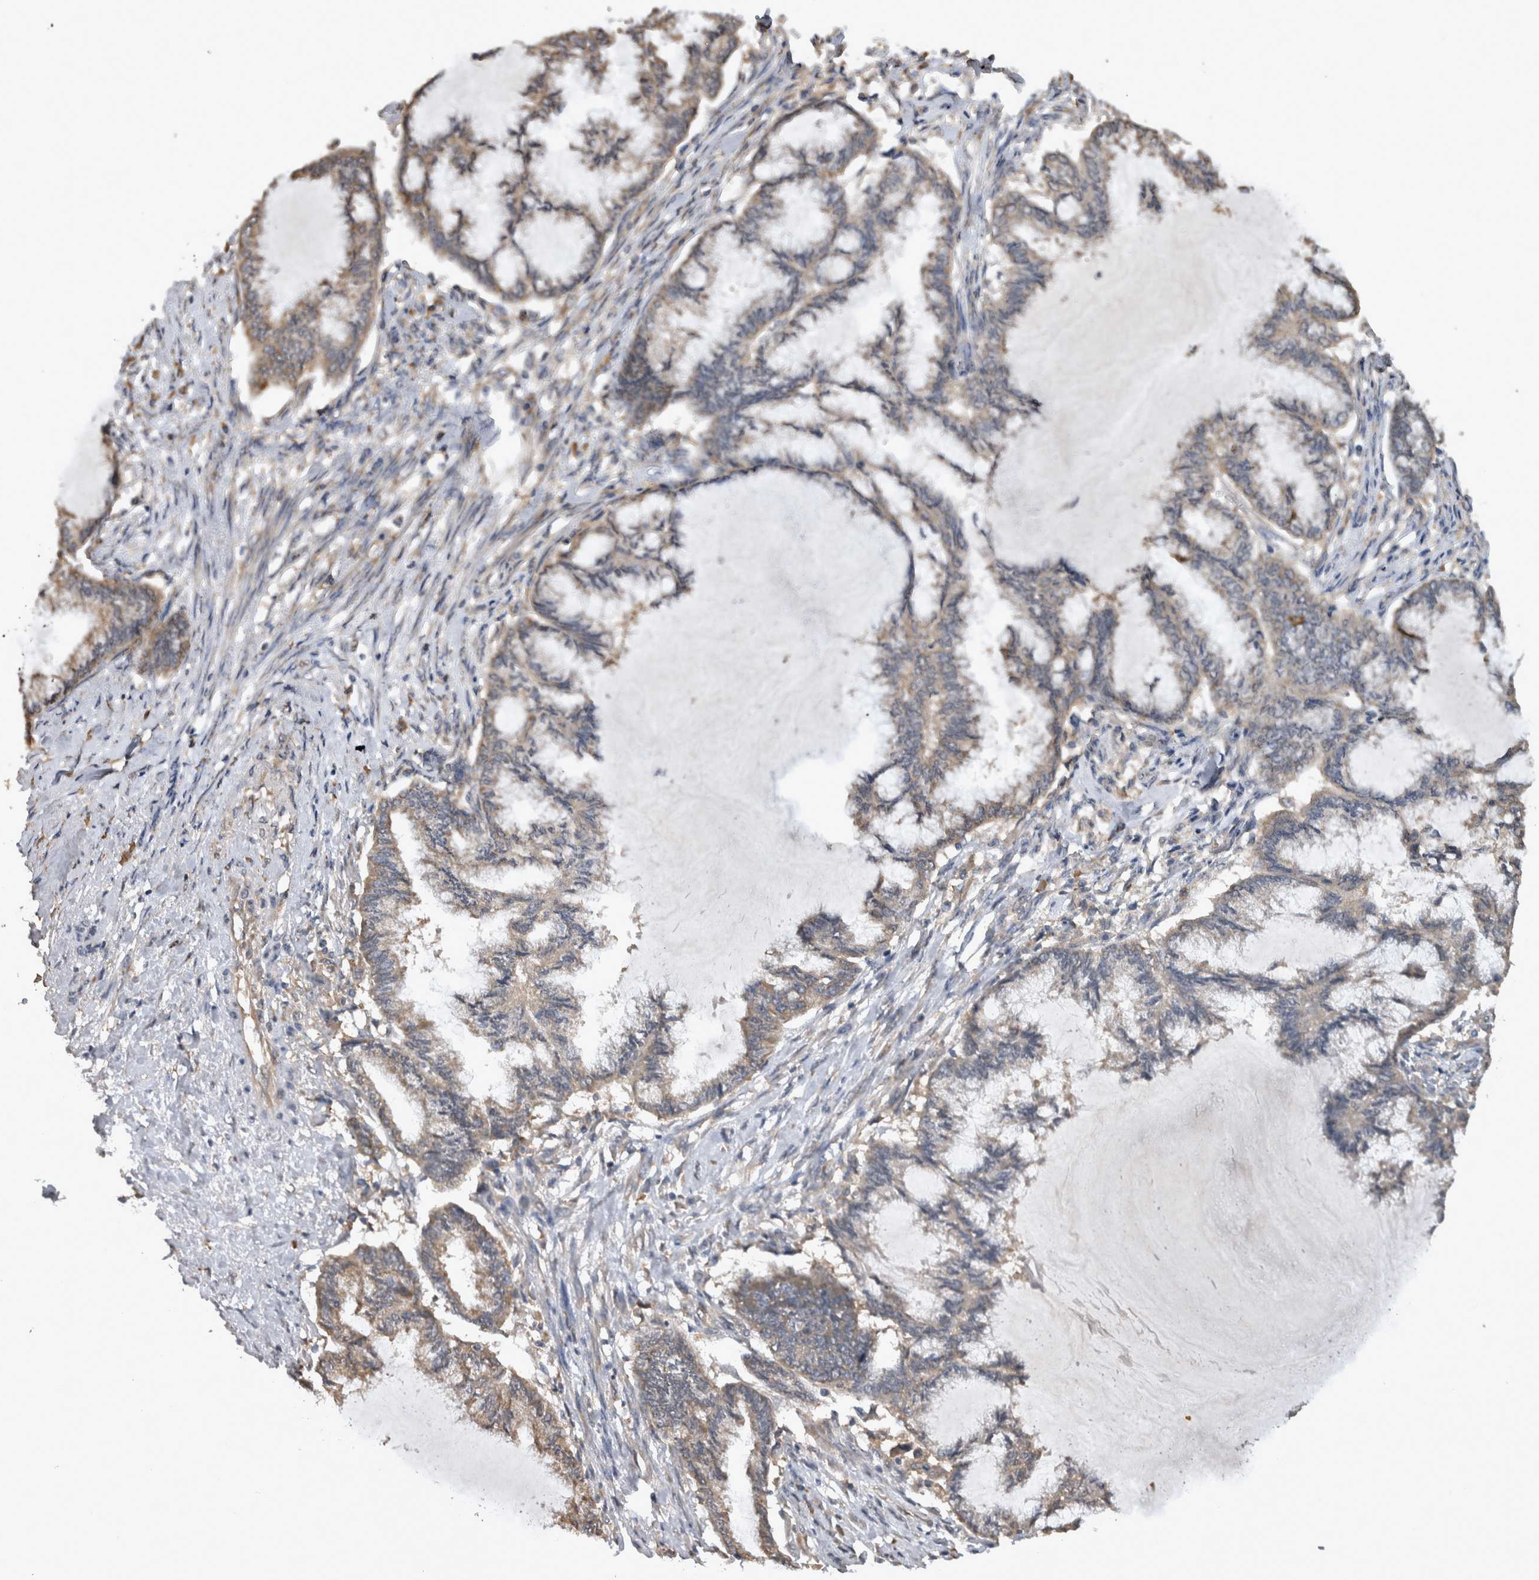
{"staining": {"intensity": "weak", "quantity": "25%-75%", "location": "cytoplasmic/membranous"}, "tissue": "endometrial cancer", "cell_type": "Tumor cells", "image_type": "cancer", "snomed": [{"axis": "morphology", "description": "Adenocarcinoma, NOS"}, {"axis": "topography", "description": "Endometrium"}], "caption": "Immunohistochemistry (IHC) (DAB) staining of human endometrial cancer (adenocarcinoma) reveals weak cytoplasmic/membranous protein expression in about 25%-75% of tumor cells.", "gene": "TMED7", "patient": {"sex": "female", "age": 86}}